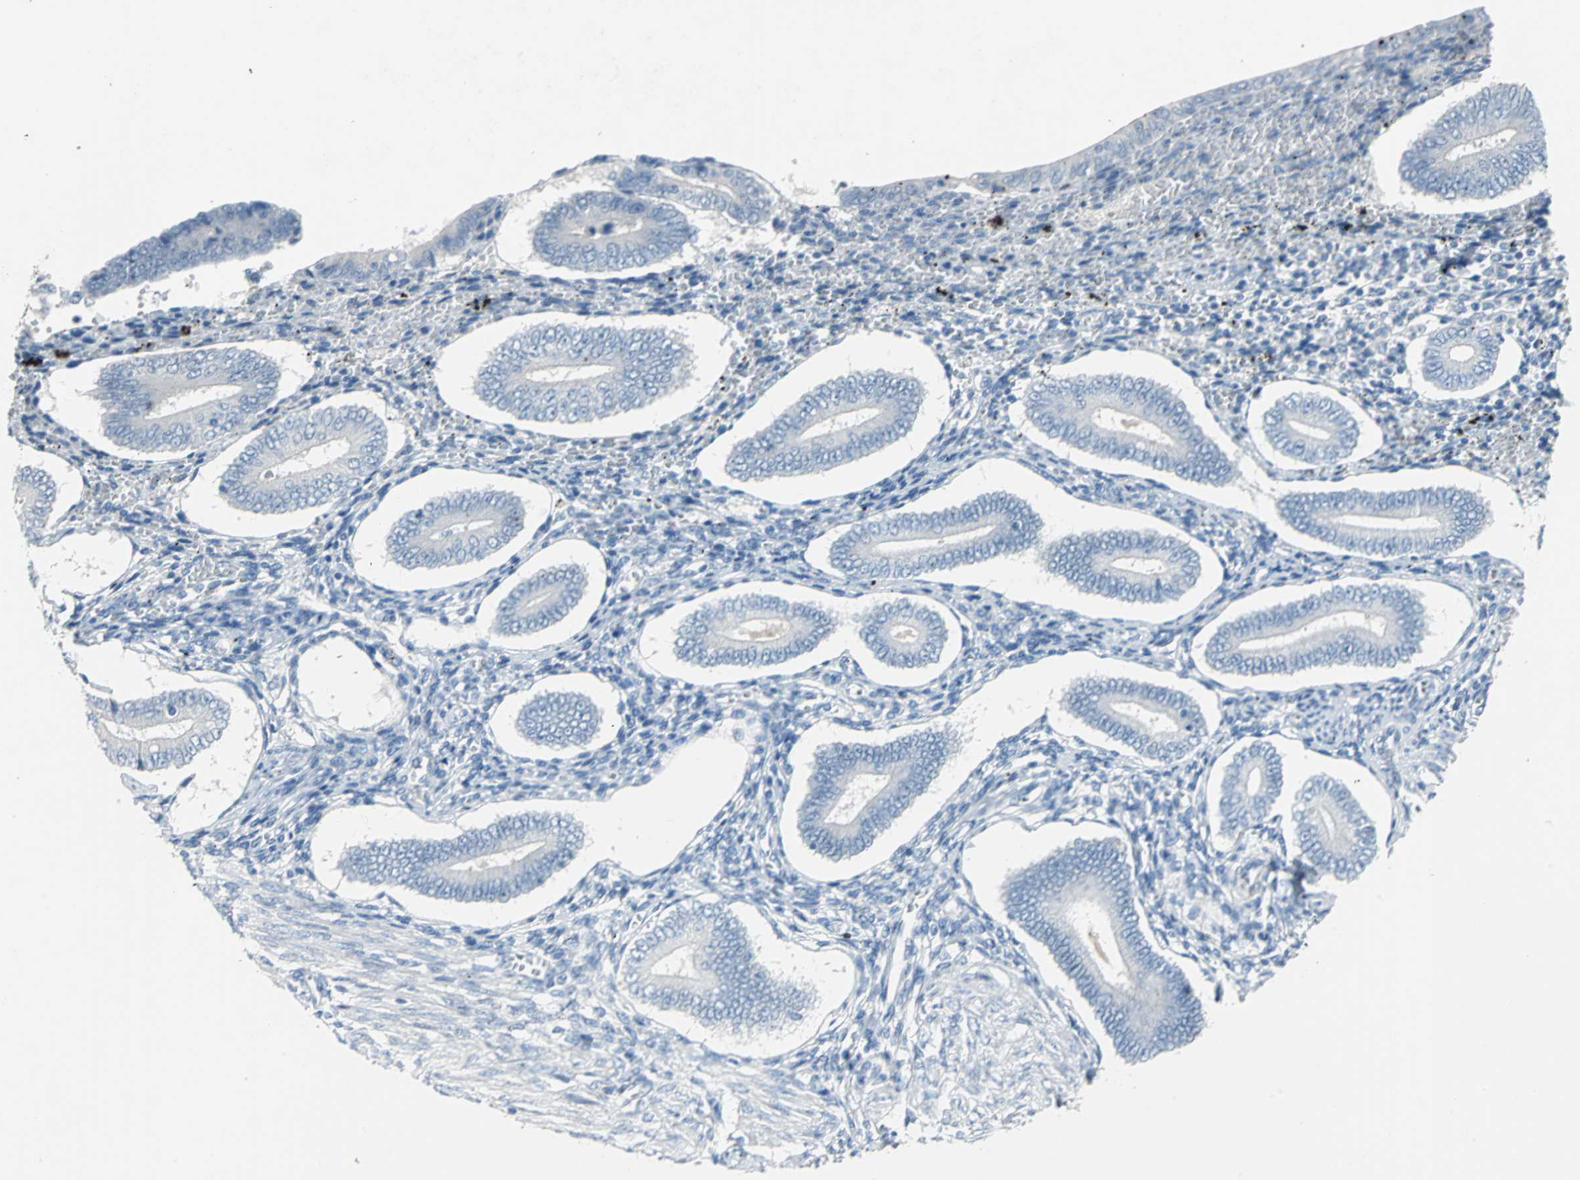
{"staining": {"intensity": "negative", "quantity": "none", "location": "none"}, "tissue": "endometrium", "cell_type": "Cells in endometrial stroma", "image_type": "normal", "snomed": [{"axis": "morphology", "description": "Normal tissue, NOS"}, {"axis": "topography", "description": "Endometrium"}], "caption": "Normal endometrium was stained to show a protein in brown. There is no significant staining in cells in endometrial stroma. Brightfield microscopy of IHC stained with DAB (brown) and hematoxylin (blue), captured at high magnification.", "gene": "PTGDS", "patient": {"sex": "female", "age": 42}}